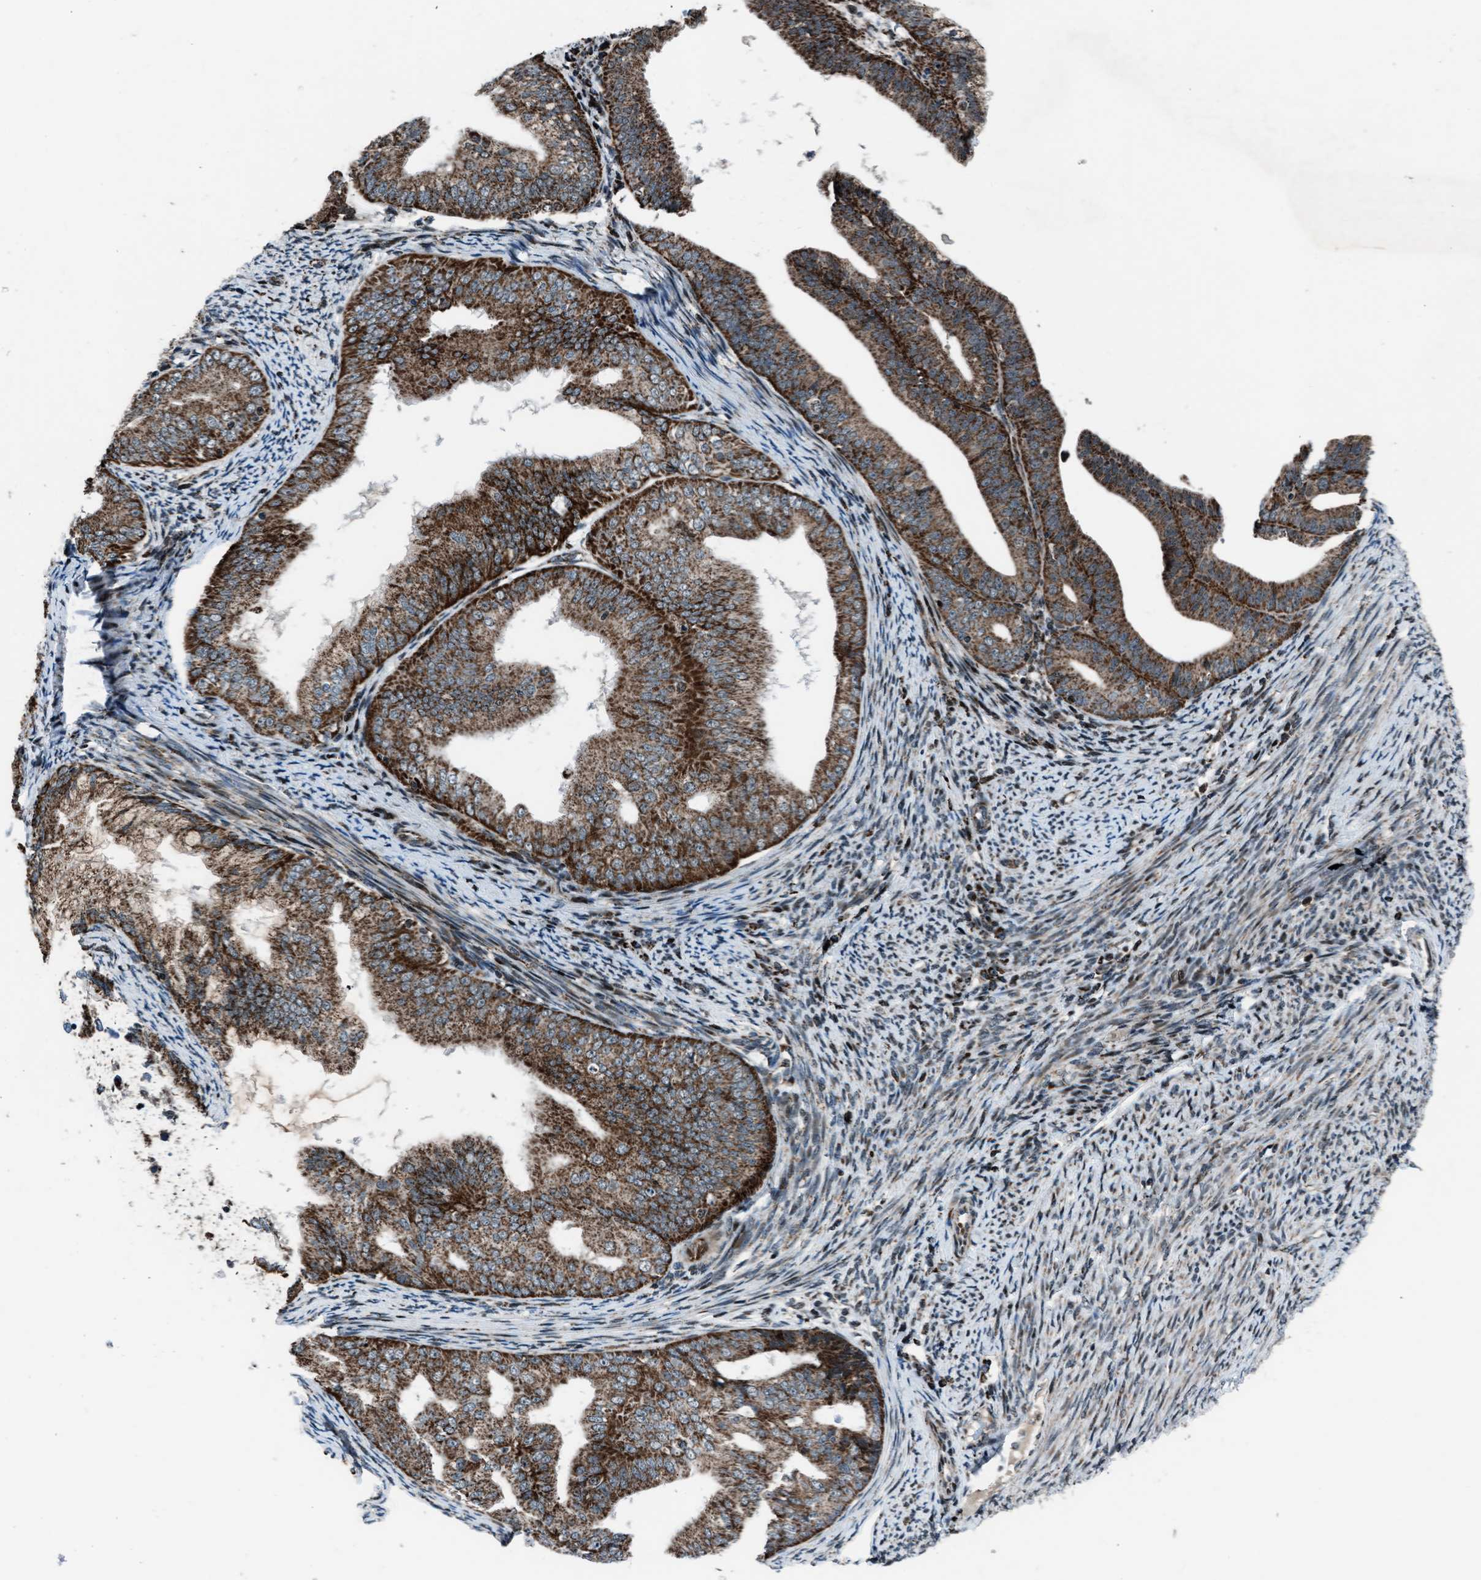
{"staining": {"intensity": "strong", "quantity": ">75%", "location": "cytoplasmic/membranous"}, "tissue": "endometrial cancer", "cell_type": "Tumor cells", "image_type": "cancer", "snomed": [{"axis": "morphology", "description": "Adenocarcinoma, NOS"}, {"axis": "topography", "description": "Endometrium"}], "caption": "Human endometrial cancer (adenocarcinoma) stained with a brown dye exhibits strong cytoplasmic/membranous positive positivity in about >75% of tumor cells.", "gene": "MORC3", "patient": {"sex": "female", "age": 63}}